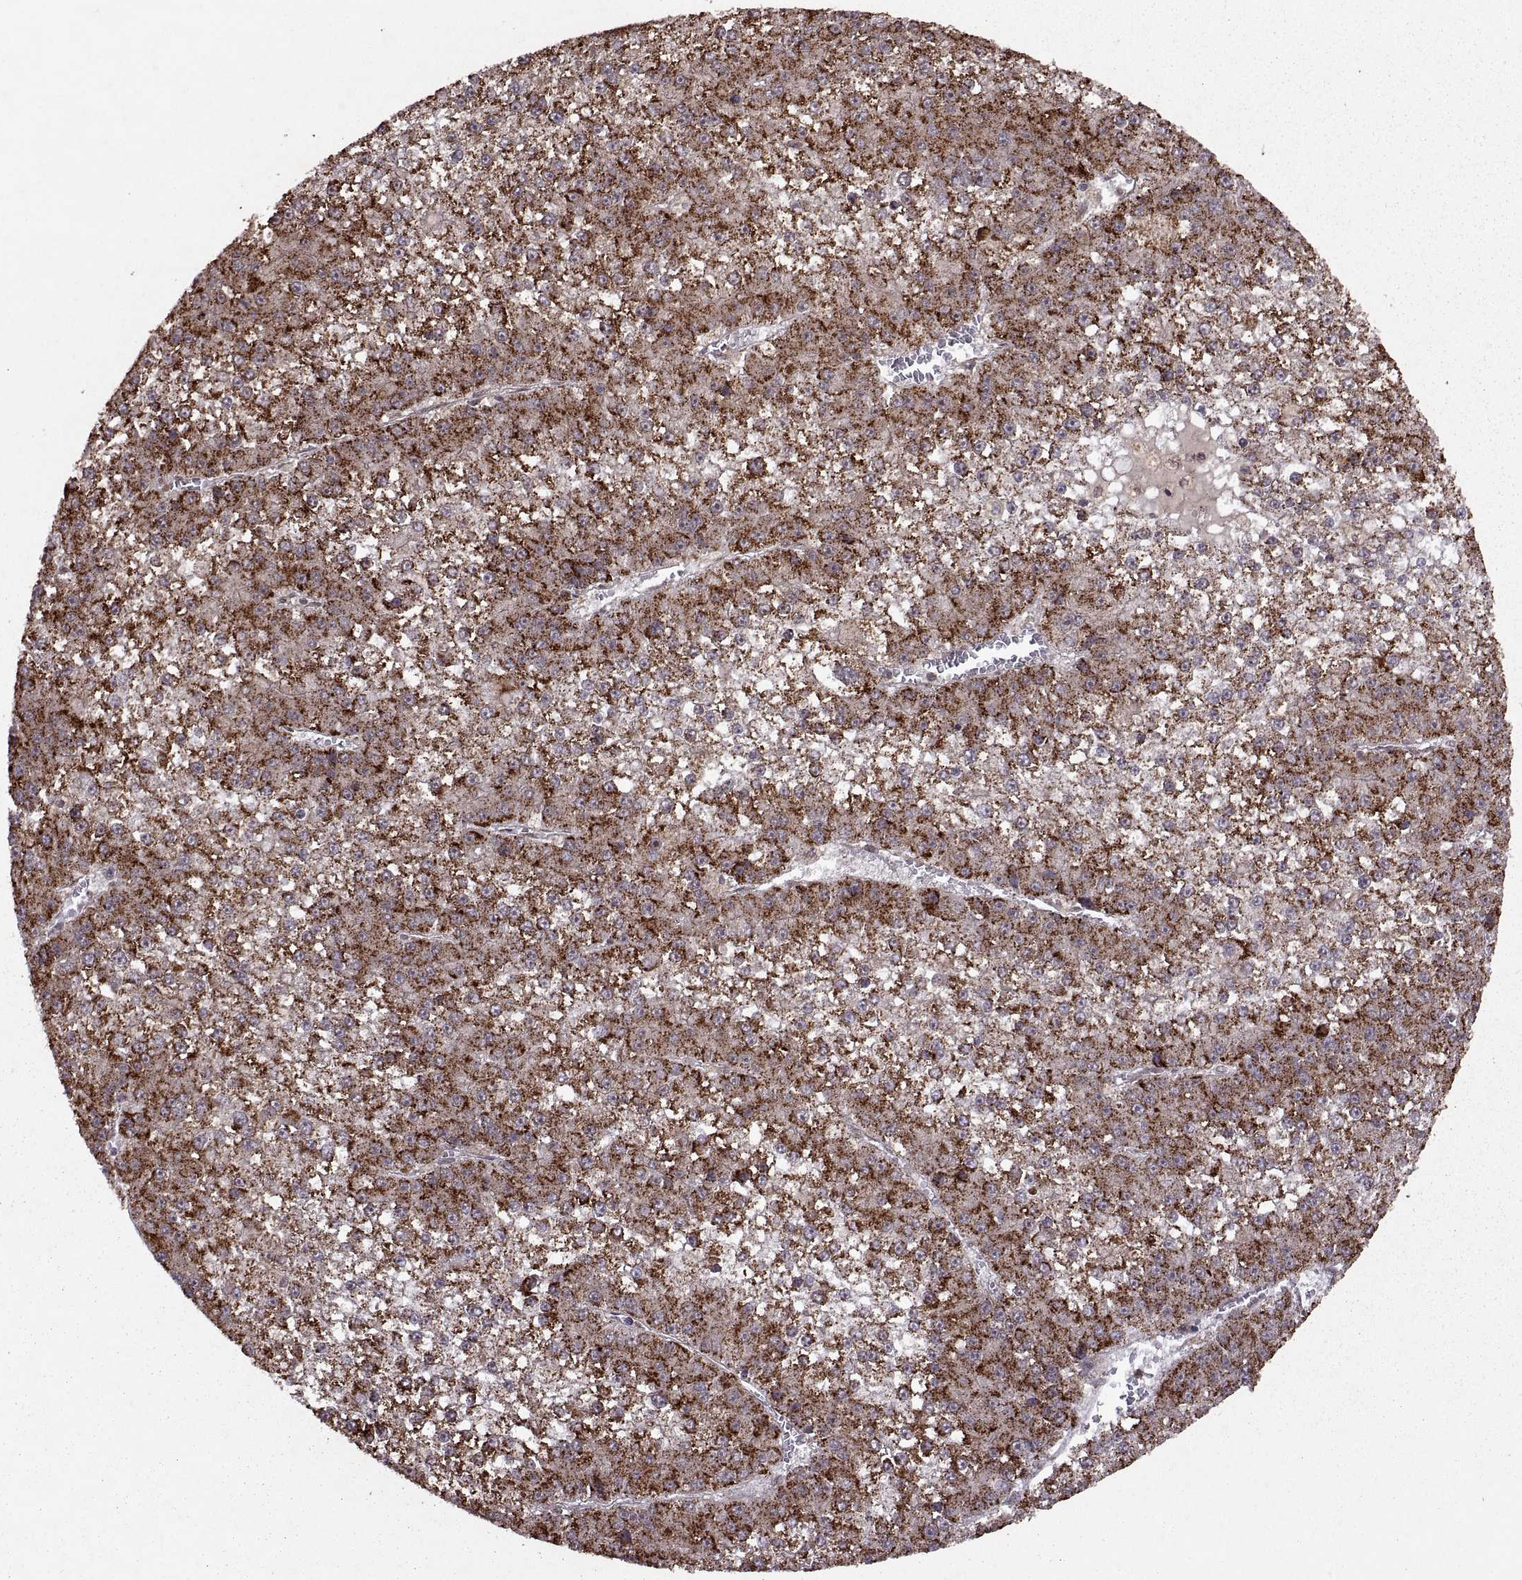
{"staining": {"intensity": "strong", "quantity": ">75%", "location": "cytoplasmic/membranous"}, "tissue": "liver cancer", "cell_type": "Tumor cells", "image_type": "cancer", "snomed": [{"axis": "morphology", "description": "Carcinoma, Hepatocellular, NOS"}, {"axis": "topography", "description": "Liver"}], "caption": "Tumor cells display strong cytoplasmic/membranous expression in about >75% of cells in liver cancer.", "gene": "PTOV1", "patient": {"sex": "female", "age": 73}}